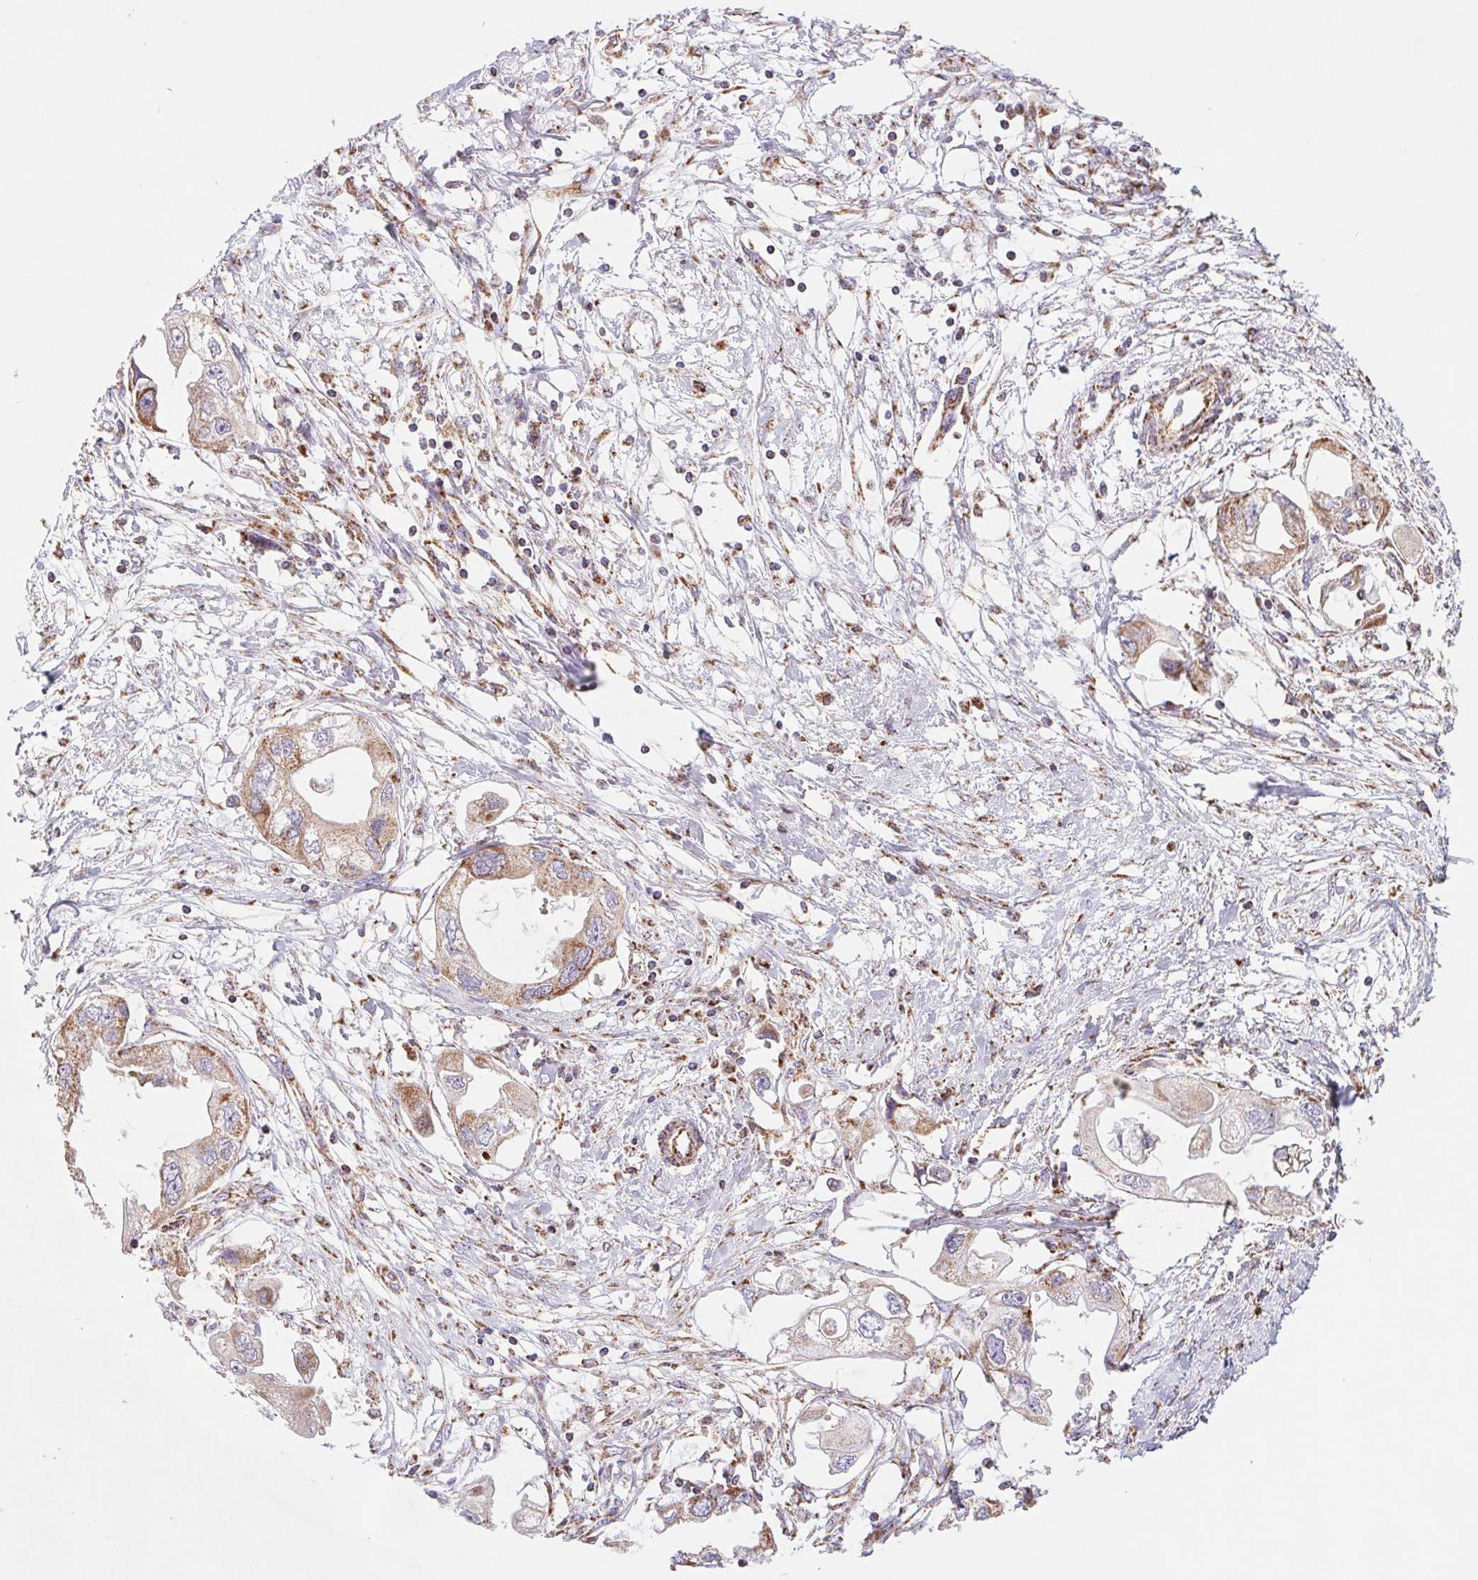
{"staining": {"intensity": "moderate", "quantity": ">75%", "location": "cytoplasmic/membranous"}, "tissue": "endometrial cancer", "cell_type": "Tumor cells", "image_type": "cancer", "snomed": [{"axis": "morphology", "description": "Adenocarcinoma, NOS"}, {"axis": "morphology", "description": "Adenocarcinoma, metastatic, NOS"}, {"axis": "topography", "description": "Adipose tissue"}, {"axis": "topography", "description": "Endometrium"}], "caption": "Brown immunohistochemical staining in endometrial cancer exhibits moderate cytoplasmic/membranous expression in approximately >75% of tumor cells. The protein is stained brown, and the nuclei are stained in blue (DAB IHC with brightfield microscopy, high magnification).", "gene": "NIPSNAP2", "patient": {"sex": "female", "age": 67}}